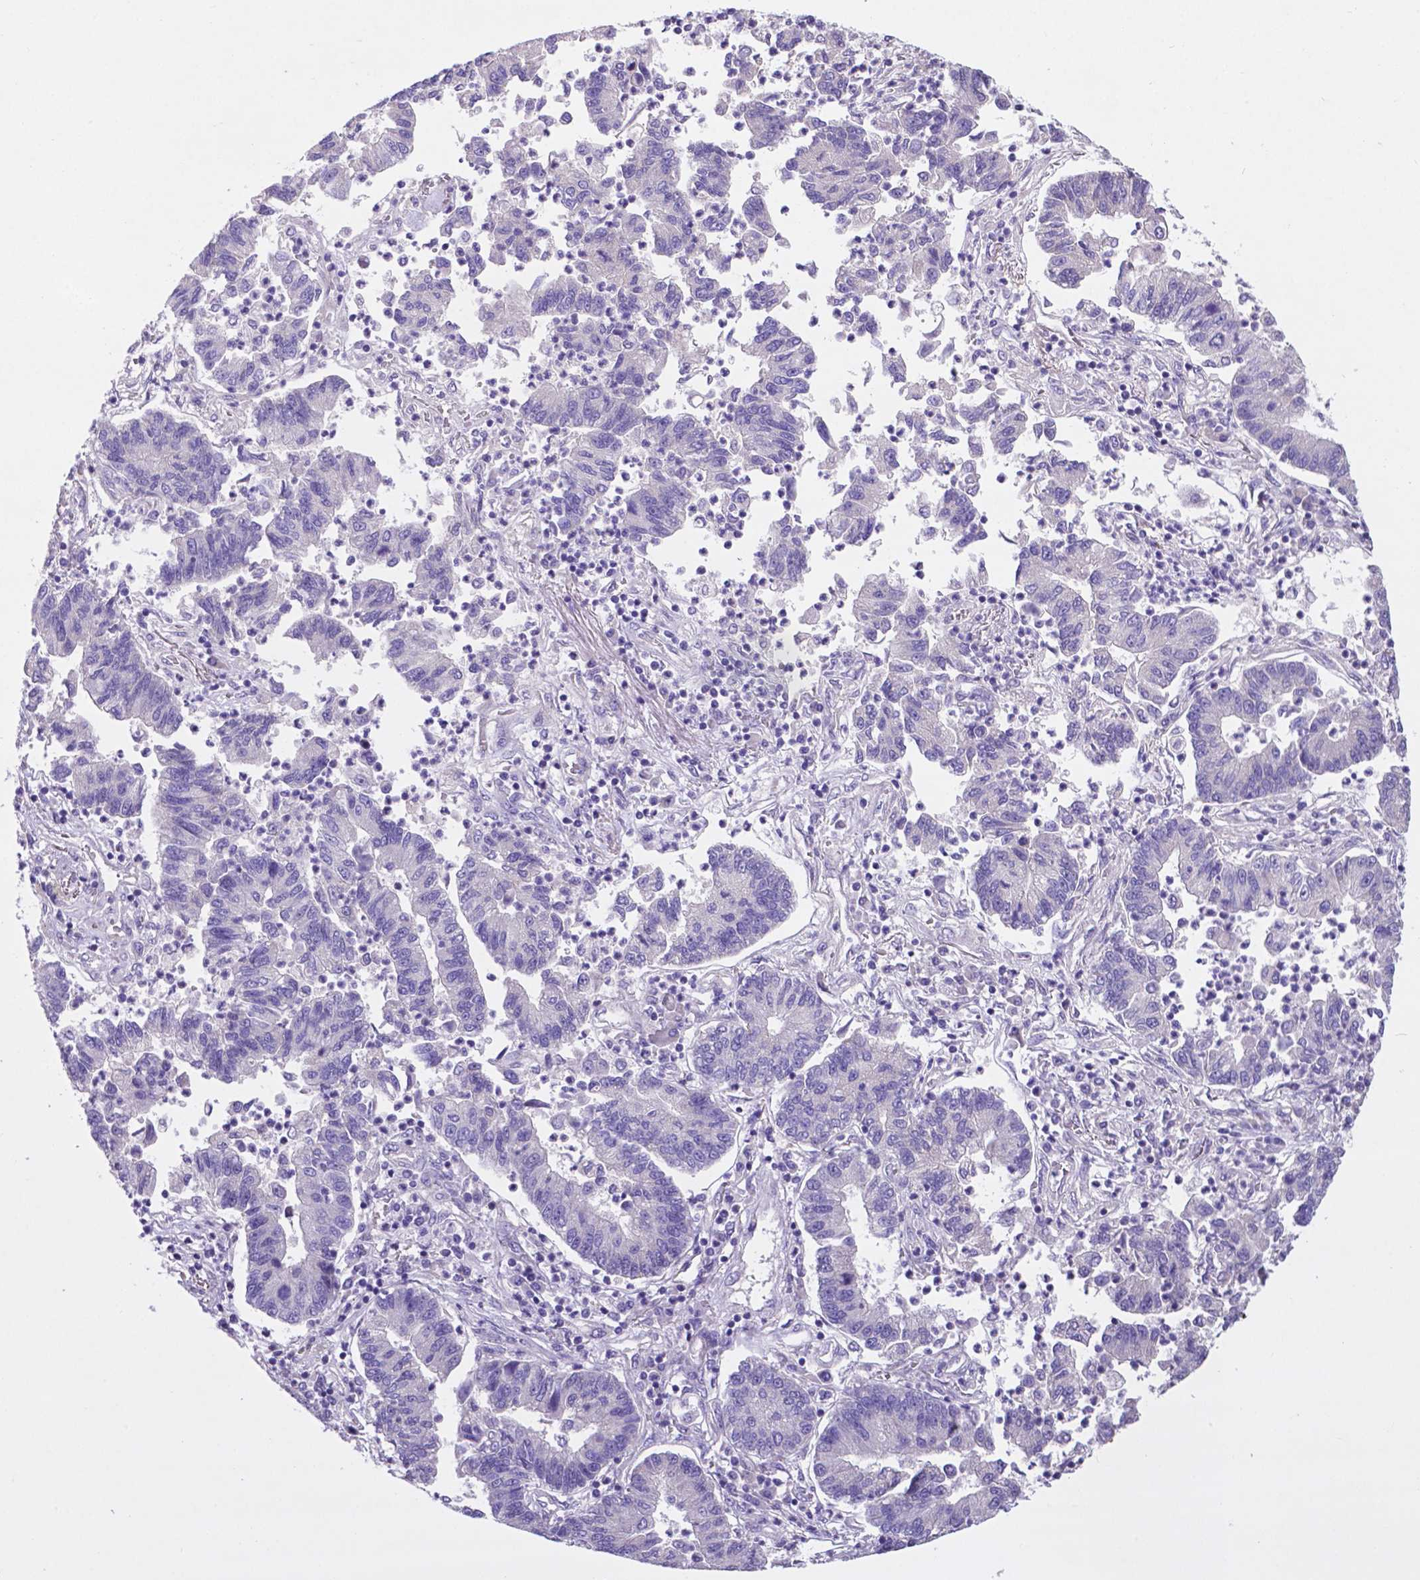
{"staining": {"intensity": "negative", "quantity": "none", "location": "none"}, "tissue": "lung cancer", "cell_type": "Tumor cells", "image_type": "cancer", "snomed": [{"axis": "morphology", "description": "Adenocarcinoma, NOS"}, {"axis": "topography", "description": "Lung"}], "caption": "Human lung adenocarcinoma stained for a protein using immunohistochemistry (IHC) reveals no expression in tumor cells.", "gene": "PFKFB4", "patient": {"sex": "female", "age": 57}}